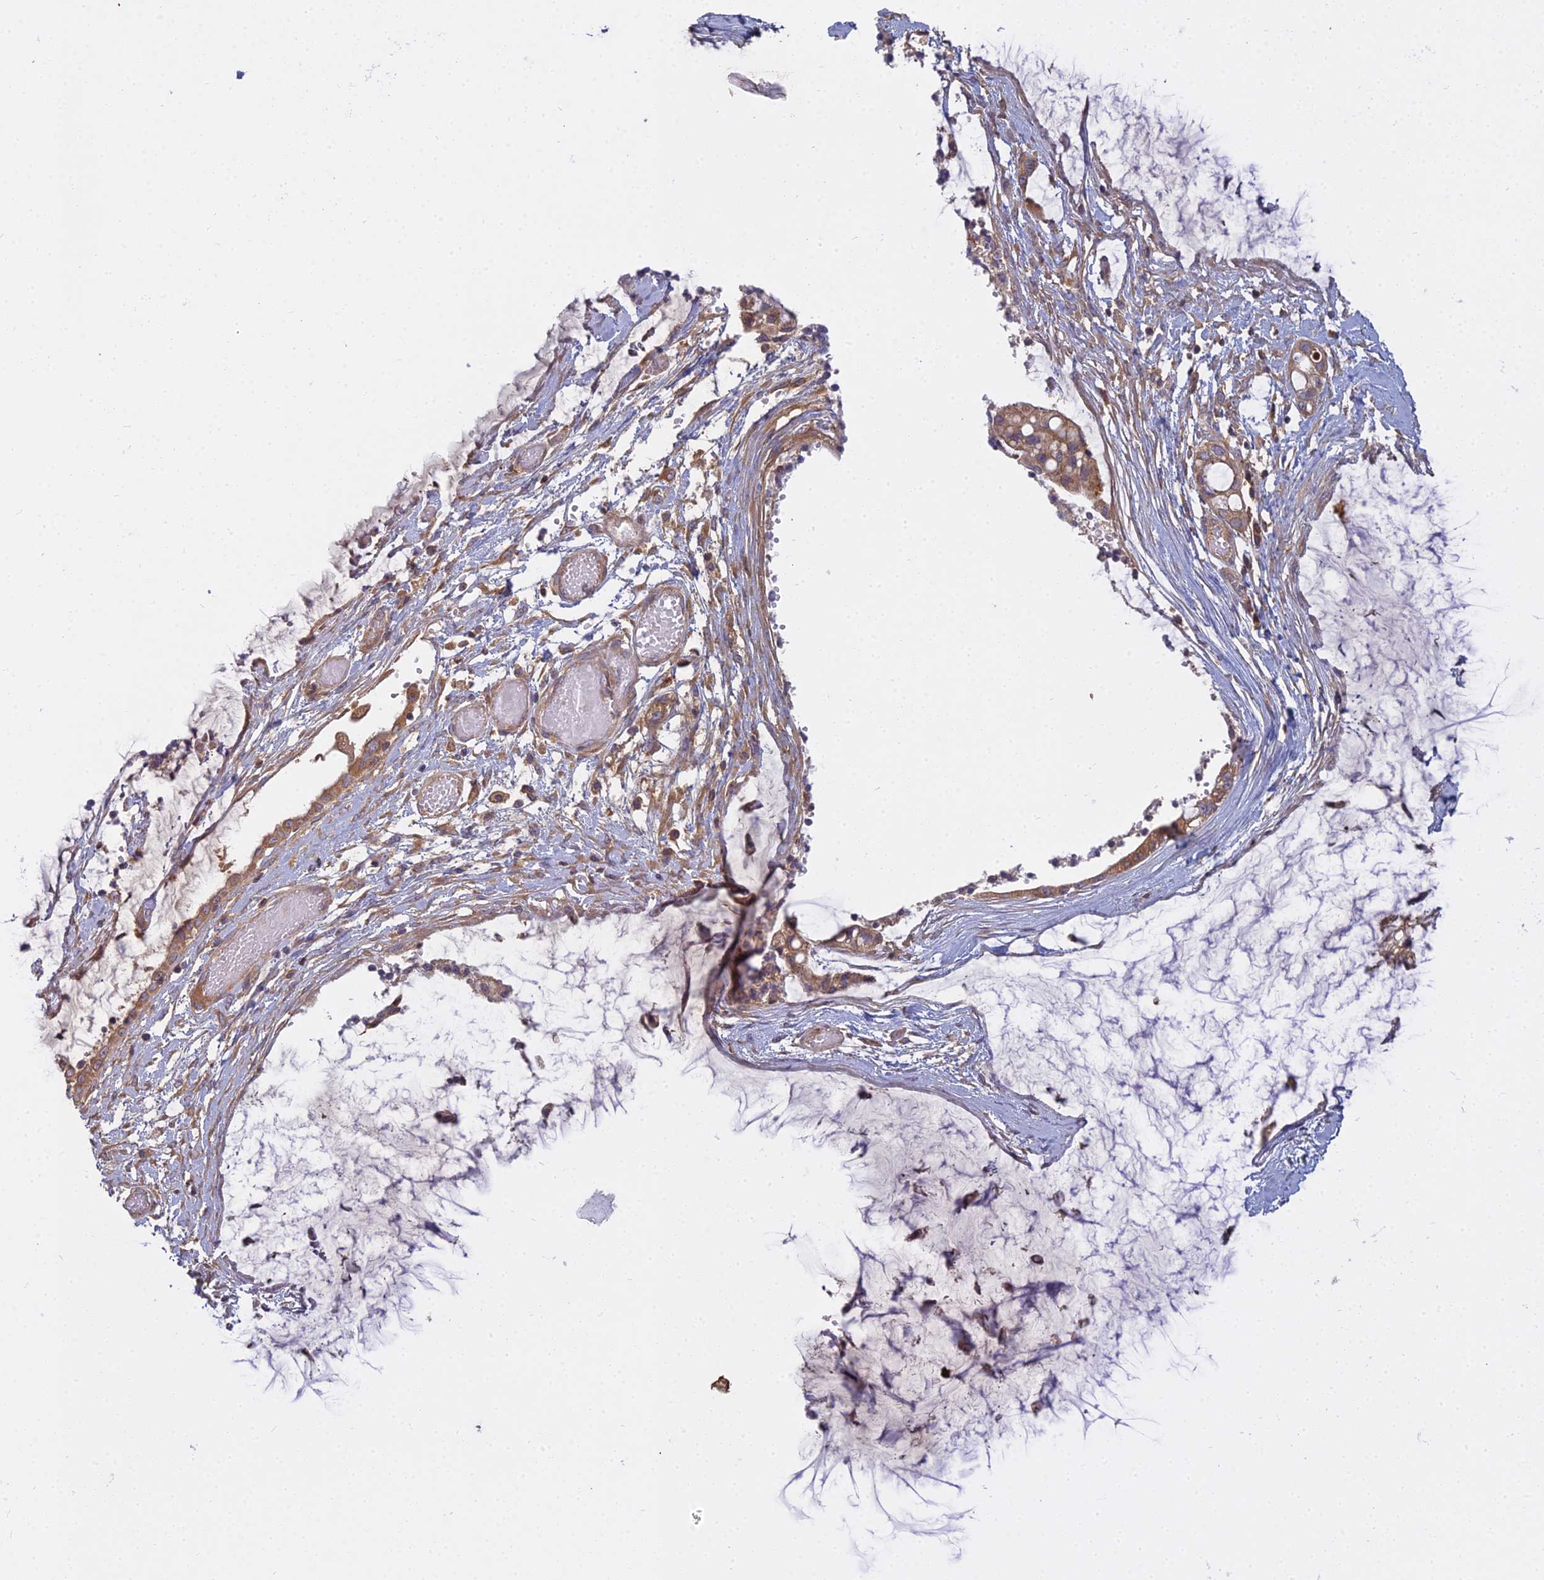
{"staining": {"intensity": "moderate", "quantity": ">75%", "location": "cytoplasmic/membranous"}, "tissue": "ovarian cancer", "cell_type": "Tumor cells", "image_type": "cancer", "snomed": [{"axis": "morphology", "description": "Cystadenocarcinoma, mucinous, NOS"}, {"axis": "topography", "description": "Ovary"}], "caption": "Protein staining of ovarian cancer tissue shows moderate cytoplasmic/membranous expression in about >75% of tumor cells.", "gene": "CCDC167", "patient": {"sex": "female", "age": 39}}